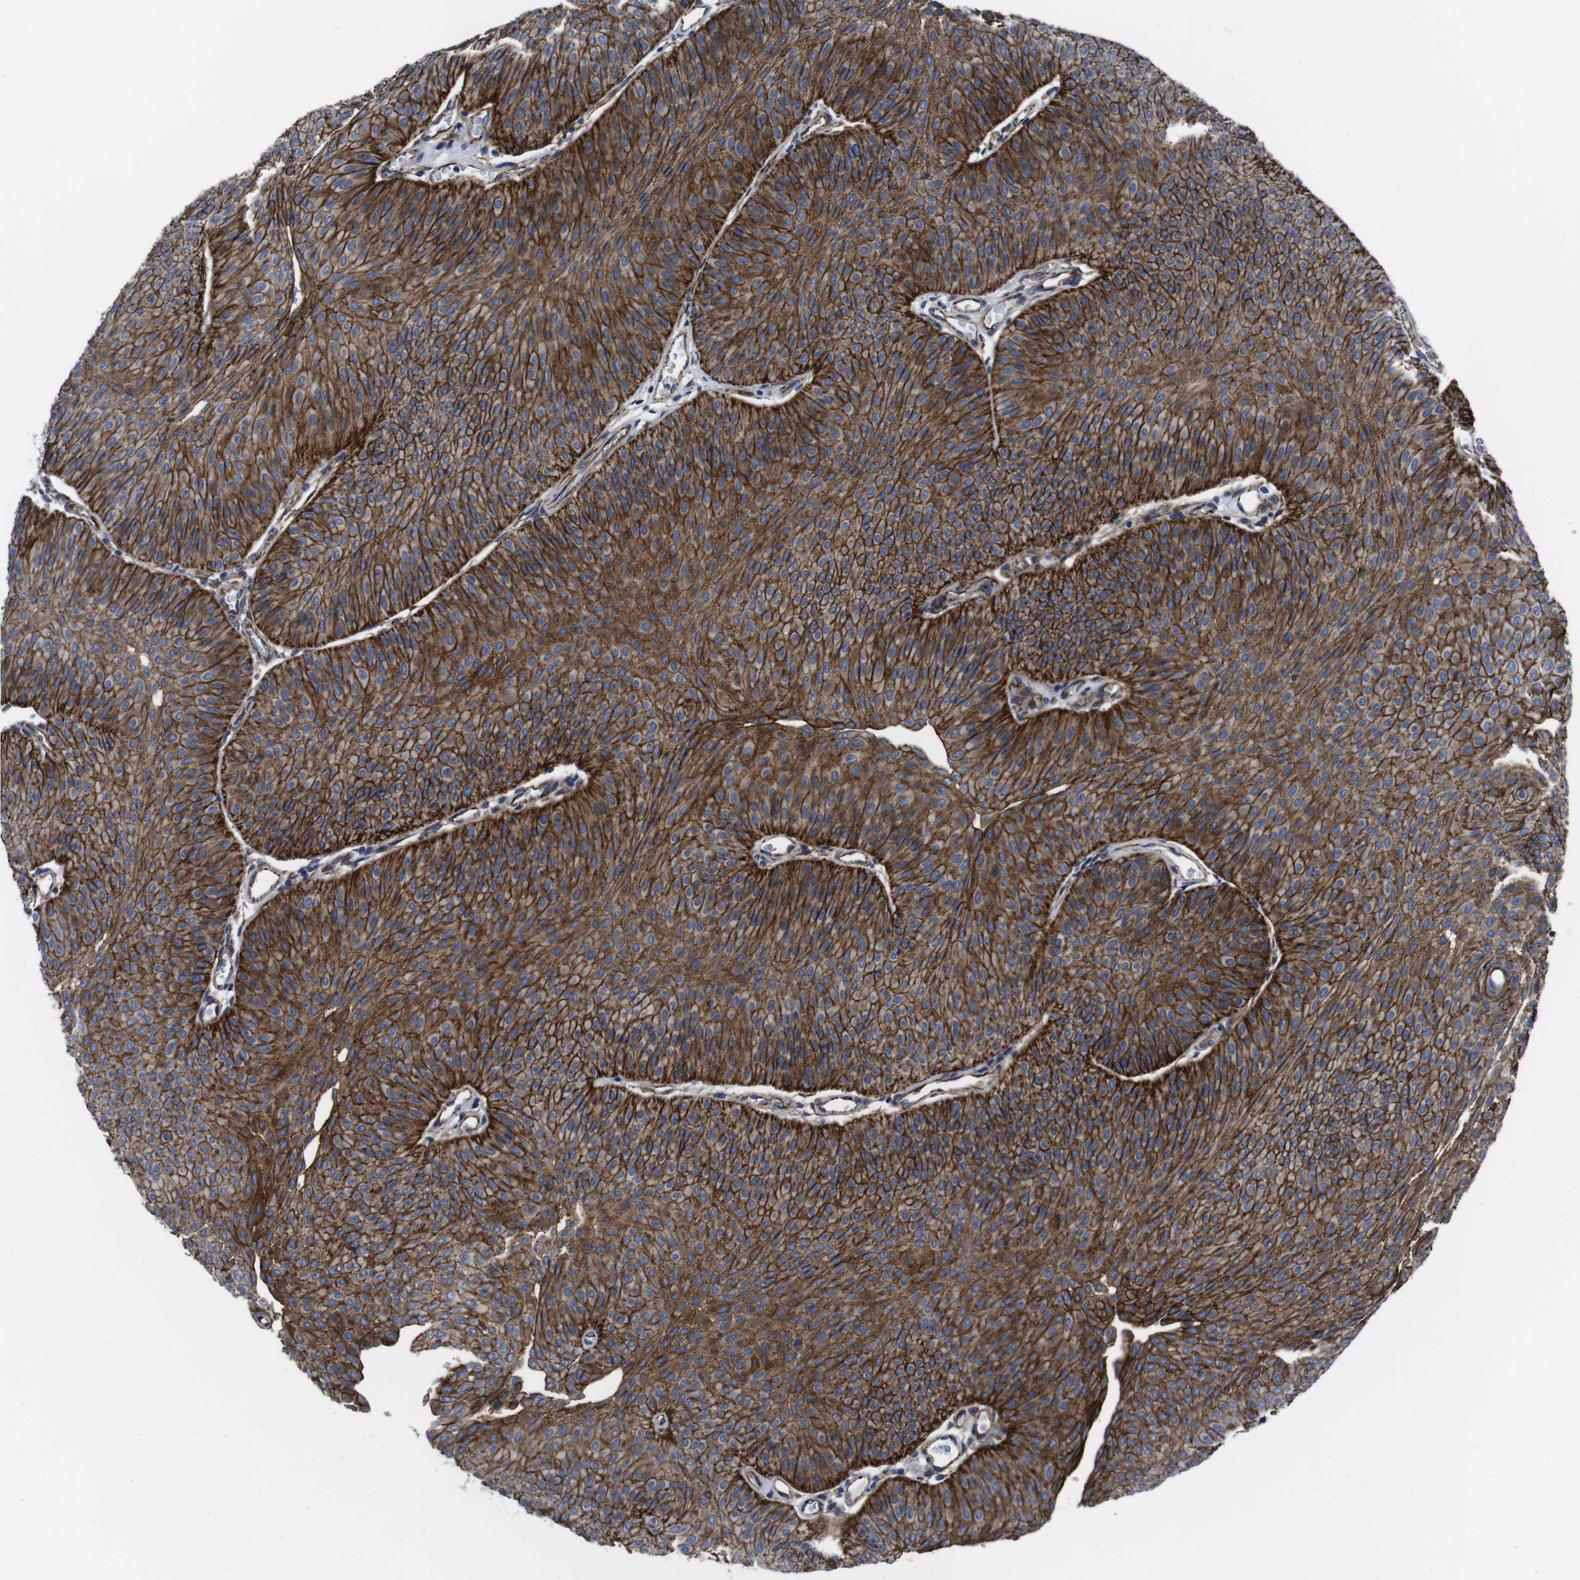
{"staining": {"intensity": "strong", "quantity": ">75%", "location": "cytoplasmic/membranous"}, "tissue": "urothelial cancer", "cell_type": "Tumor cells", "image_type": "cancer", "snomed": [{"axis": "morphology", "description": "Urothelial carcinoma, Low grade"}, {"axis": "topography", "description": "Urinary bladder"}], "caption": "Immunohistochemical staining of urothelial cancer demonstrates strong cytoplasmic/membranous protein positivity in approximately >75% of tumor cells. (Brightfield microscopy of DAB IHC at high magnification).", "gene": "NUMB", "patient": {"sex": "female", "age": 60}}